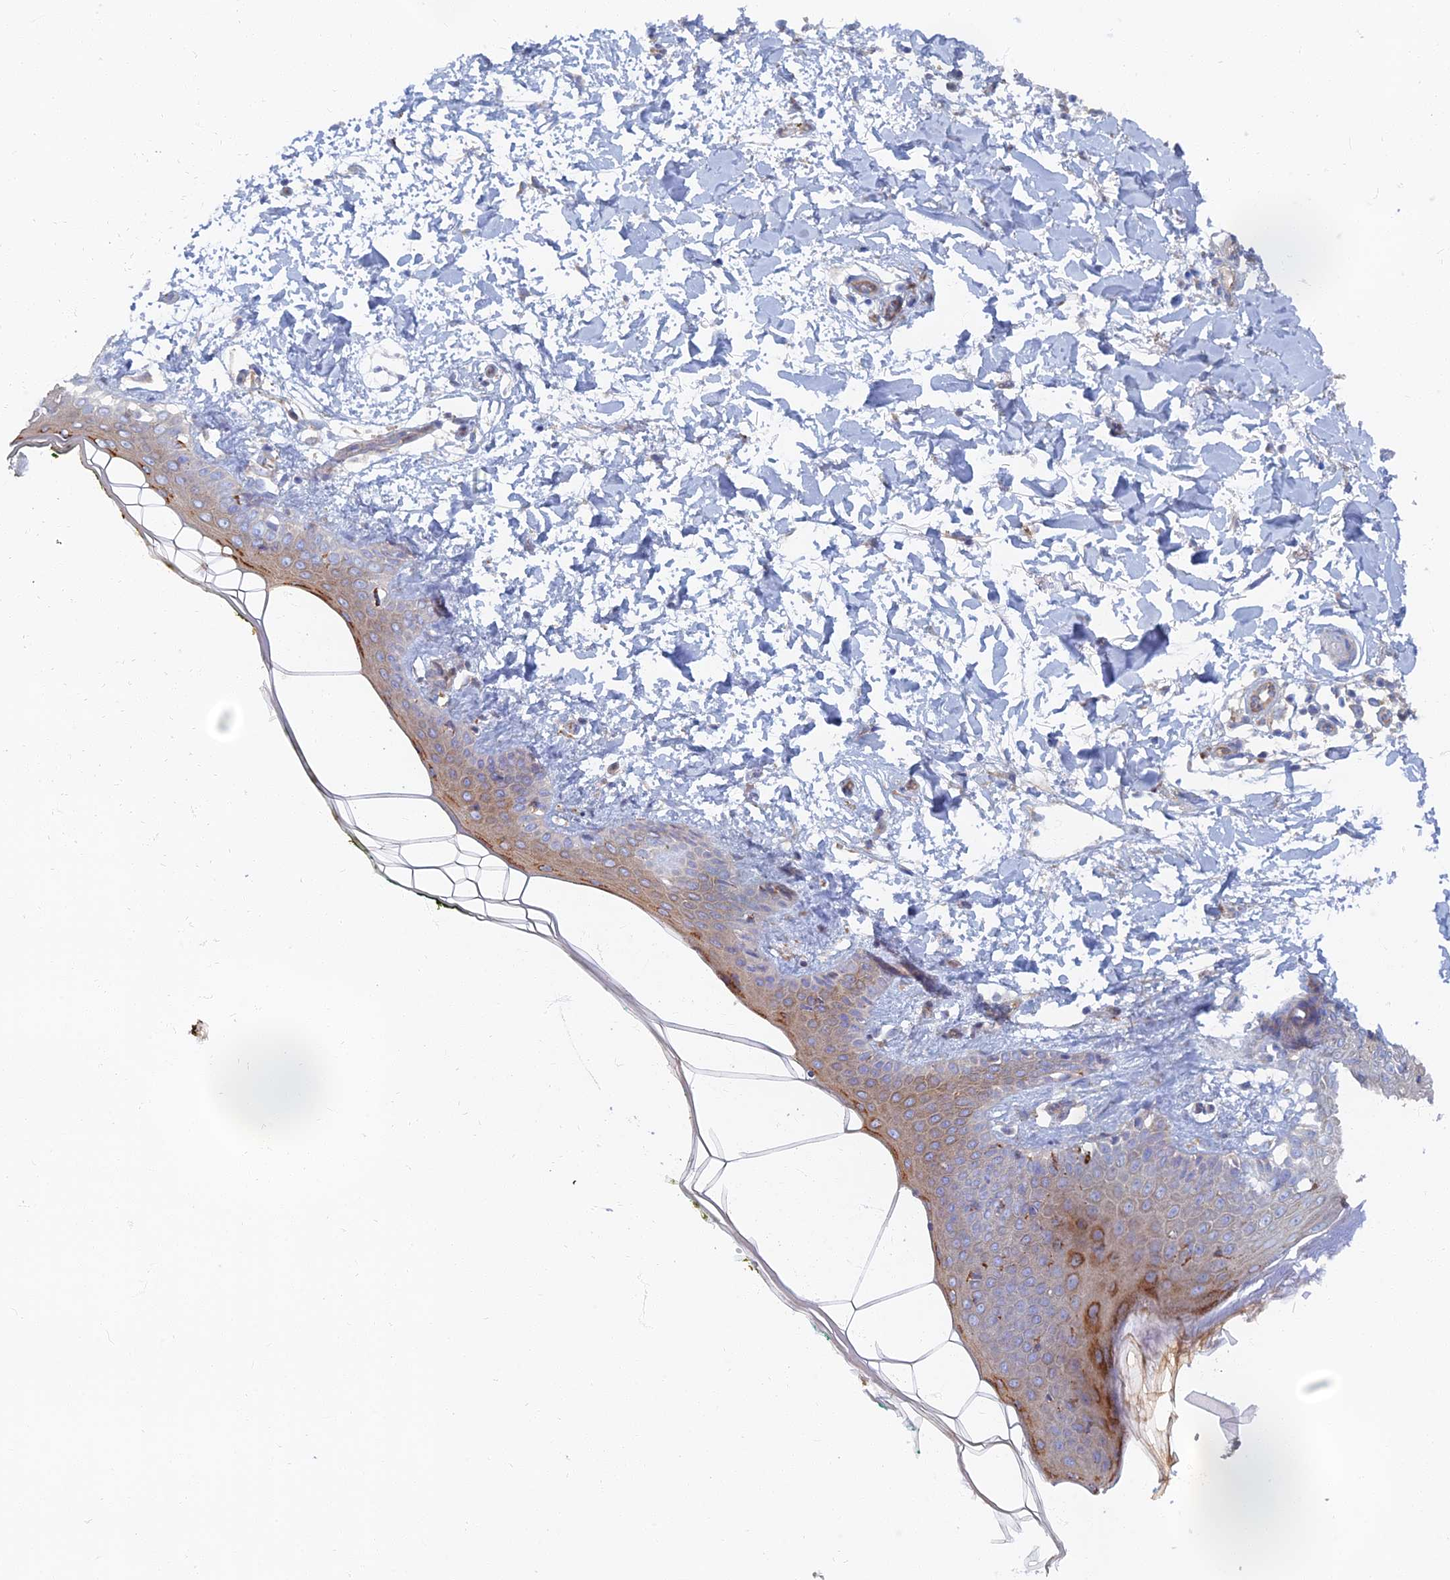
{"staining": {"intensity": "negative", "quantity": "none", "location": "none"}, "tissue": "skin", "cell_type": "Fibroblasts", "image_type": "normal", "snomed": [{"axis": "morphology", "description": "Normal tissue, NOS"}, {"axis": "topography", "description": "Skin"}], "caption": "IHC of normal skin demonstrates no positivity in fibroblasts.", "gene": "TMEM44", "patient": {"sex": "female", "age": 34}}